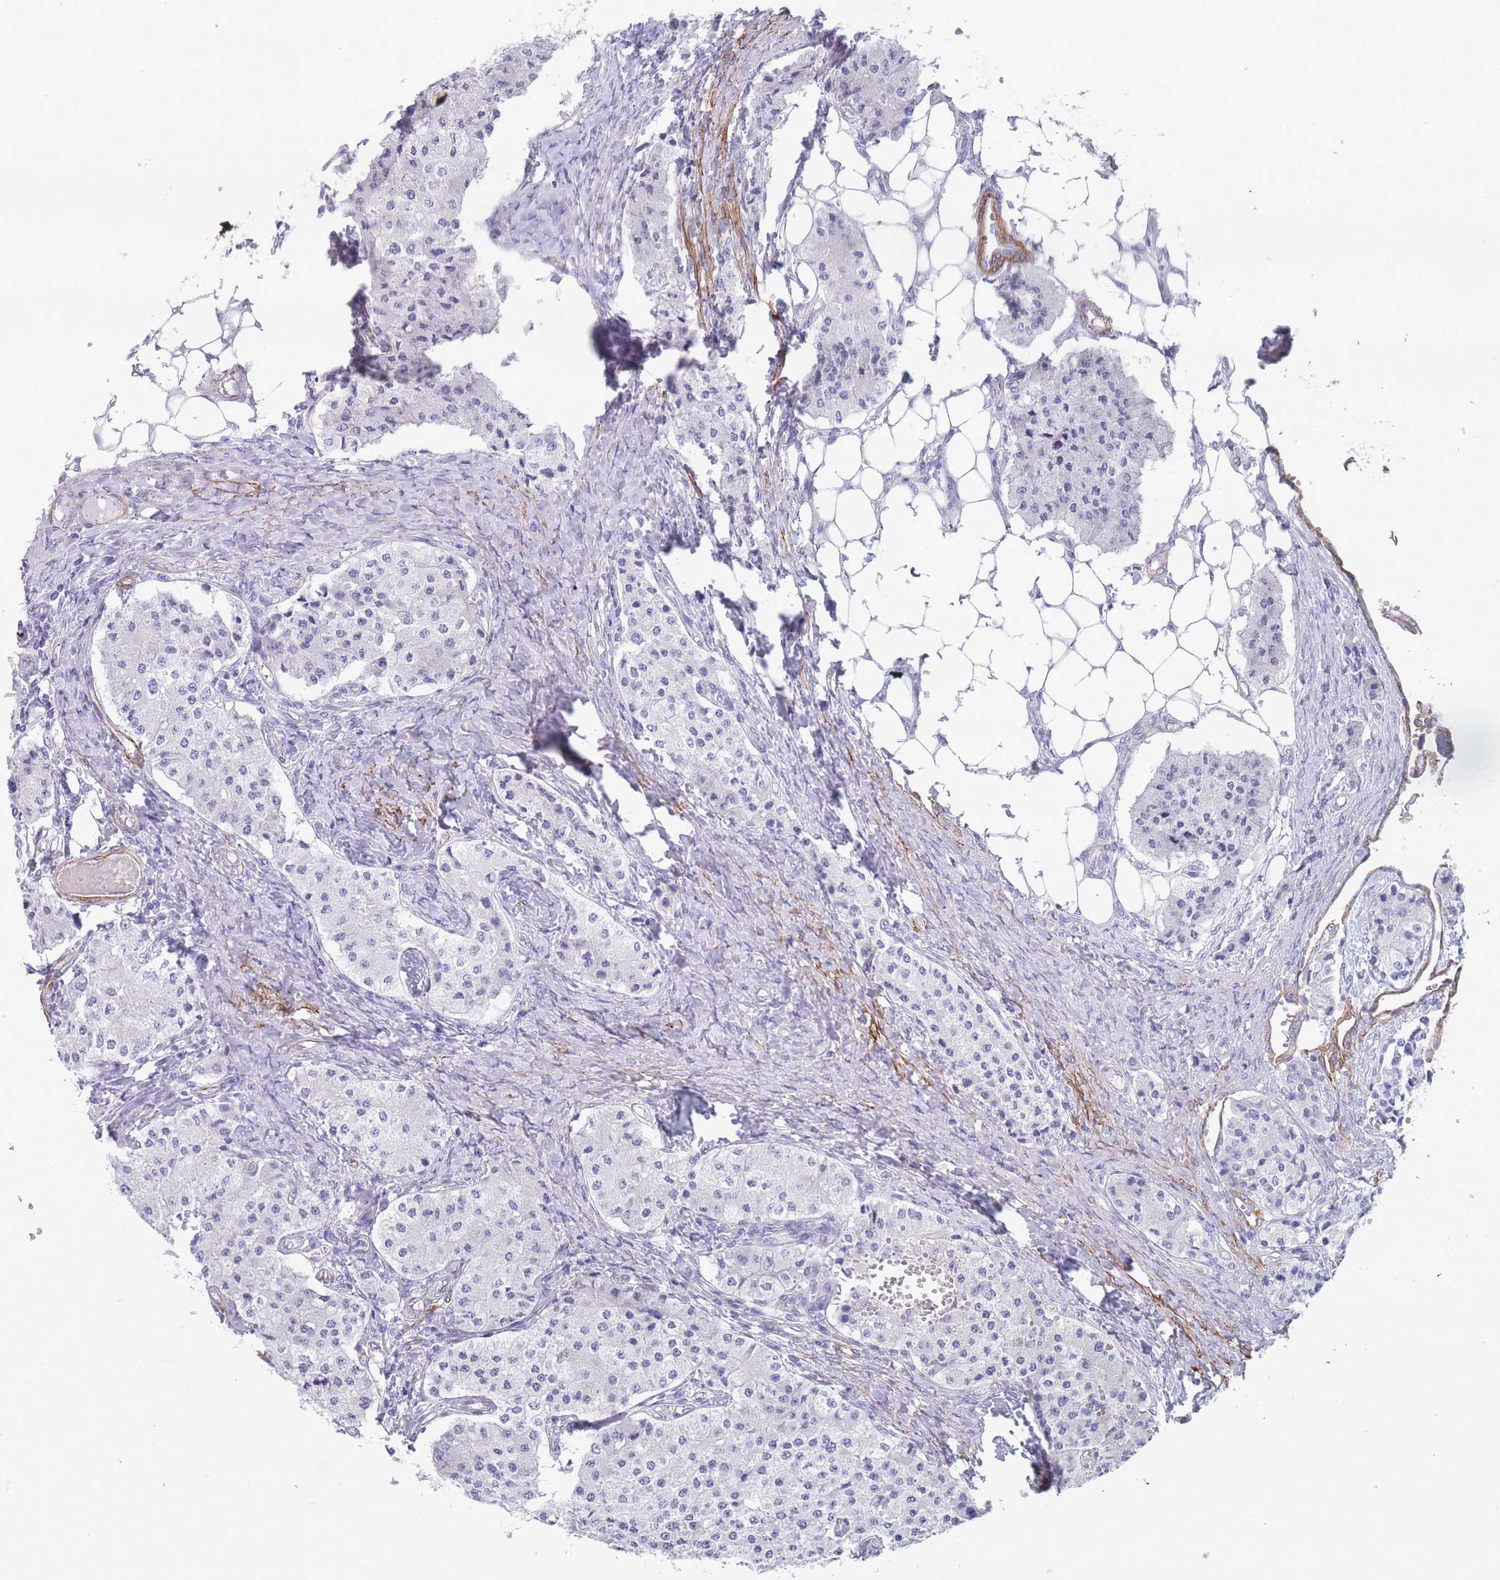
{"staining": {"intensity": "negative", "quantity": "none", "location": "none"}, "tissue": "carcinoid", "cell_type": "Tumor cells", "image_type": "cancer", "snomed": [{"axis": "morphology", "description": "Carcinoid, malignant, NOS"}, {"axis": "topography", "description": "Colon"}], "caption": "Carcinoid (malignant) was stained to show a protein in brown. There is no significant staining in tumor cells. Brightfield microscopy of immunohistochemistry (IHC) stained with DAB (brown) and hematoxylin (blue), captured at high magnification.", "gene": "FPGS", "patient": {"sex": "female", "age": 52}}